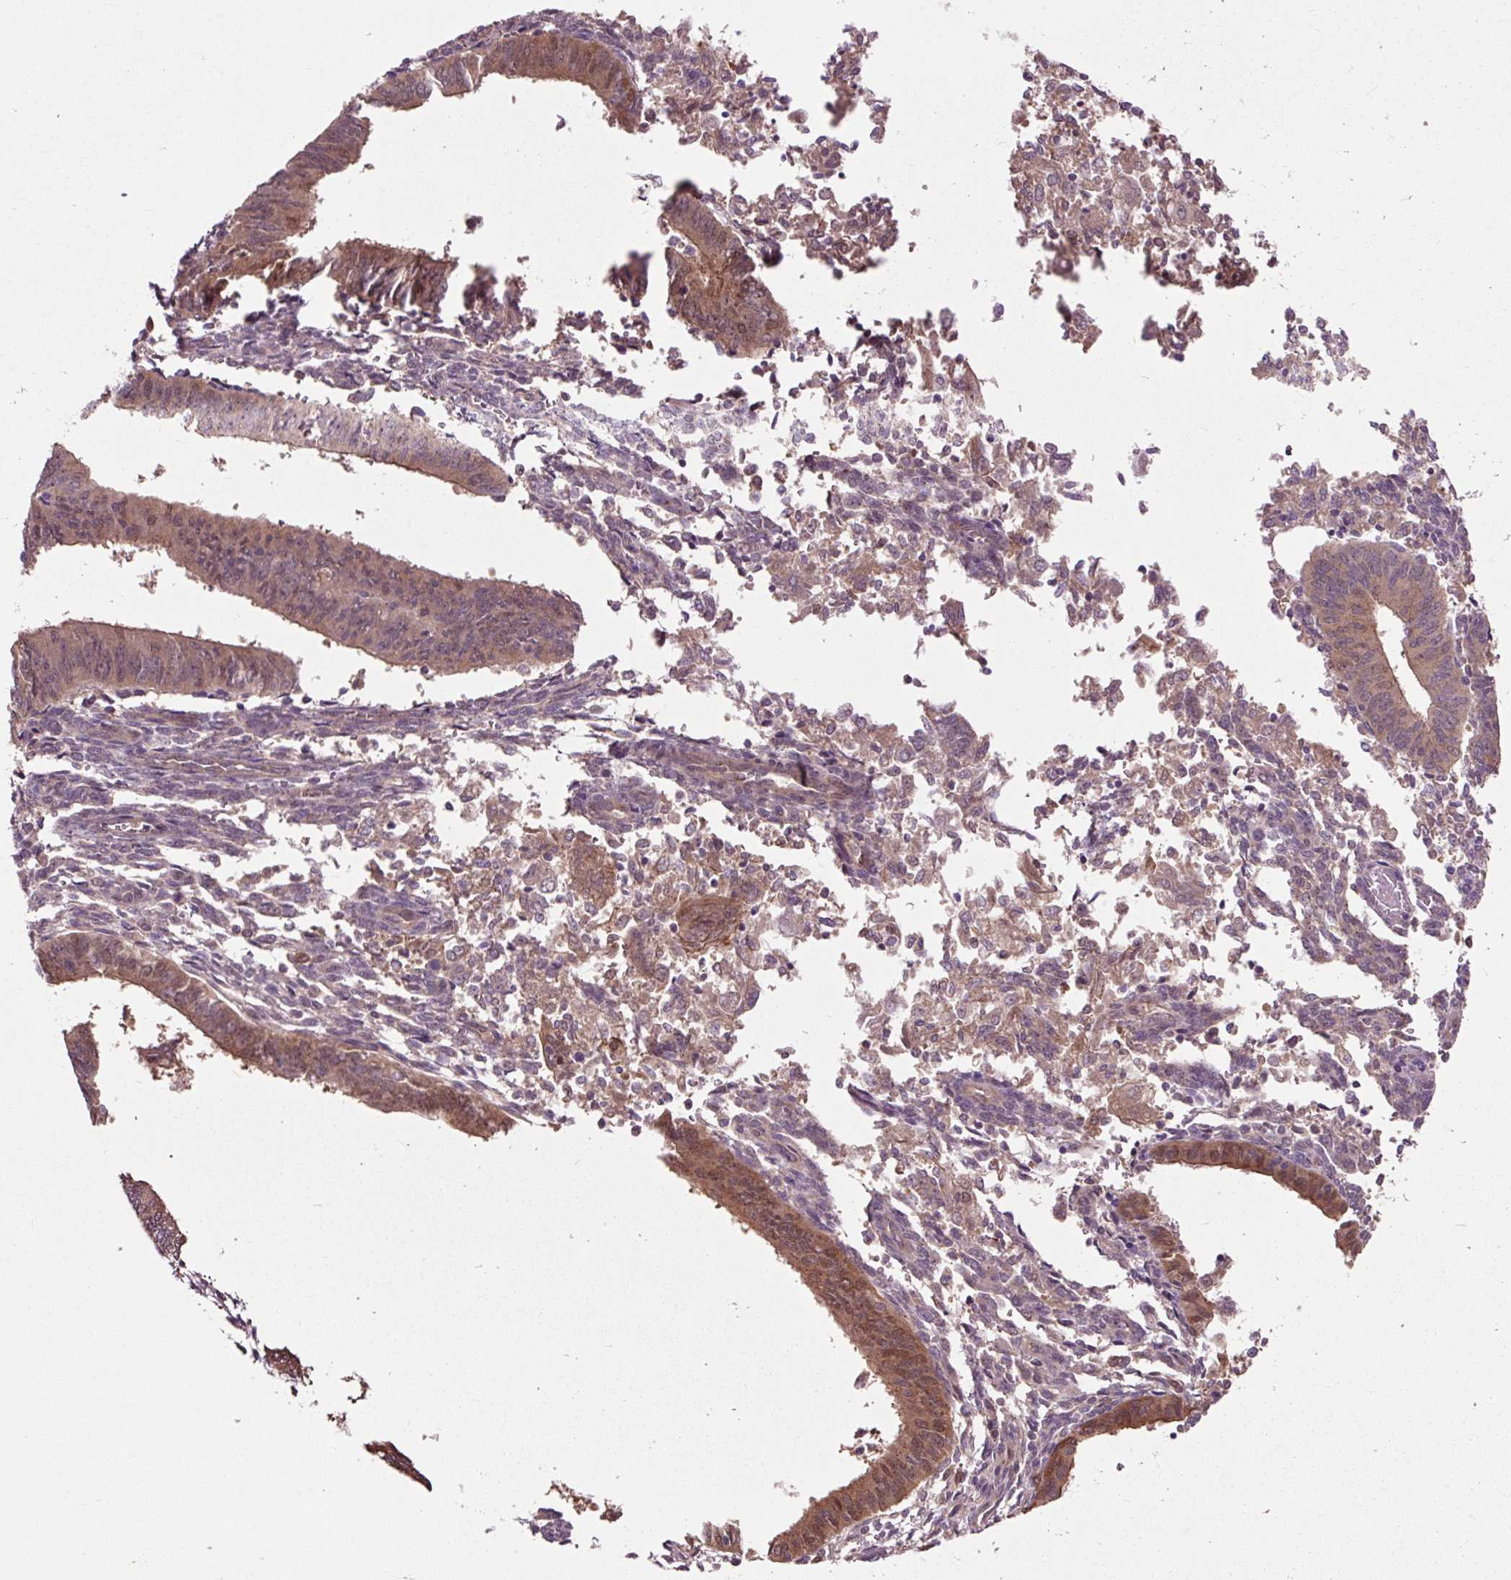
{"staining": {"intensity": "moderate", "quantity": "25%-75%", "location": "cytoplasmic/membranous"}, "tissue": "endometrial cancer", "cell_type": "Tumor cells", "image_type": "cancer", "snomed": [{"axis": "morphology", "description": "Adenocarcinoma, NOS"}, {"axis": "topography", "description": "Endometrium"}], "caption": "Moderate cytoplasmic/membranous expression is seen in approximately 25%-75% of tumor cells in endometrial cancer (adenocarcinoma).", "gene": "MMS19", "patient": {"sex": "female", "age": 50}}